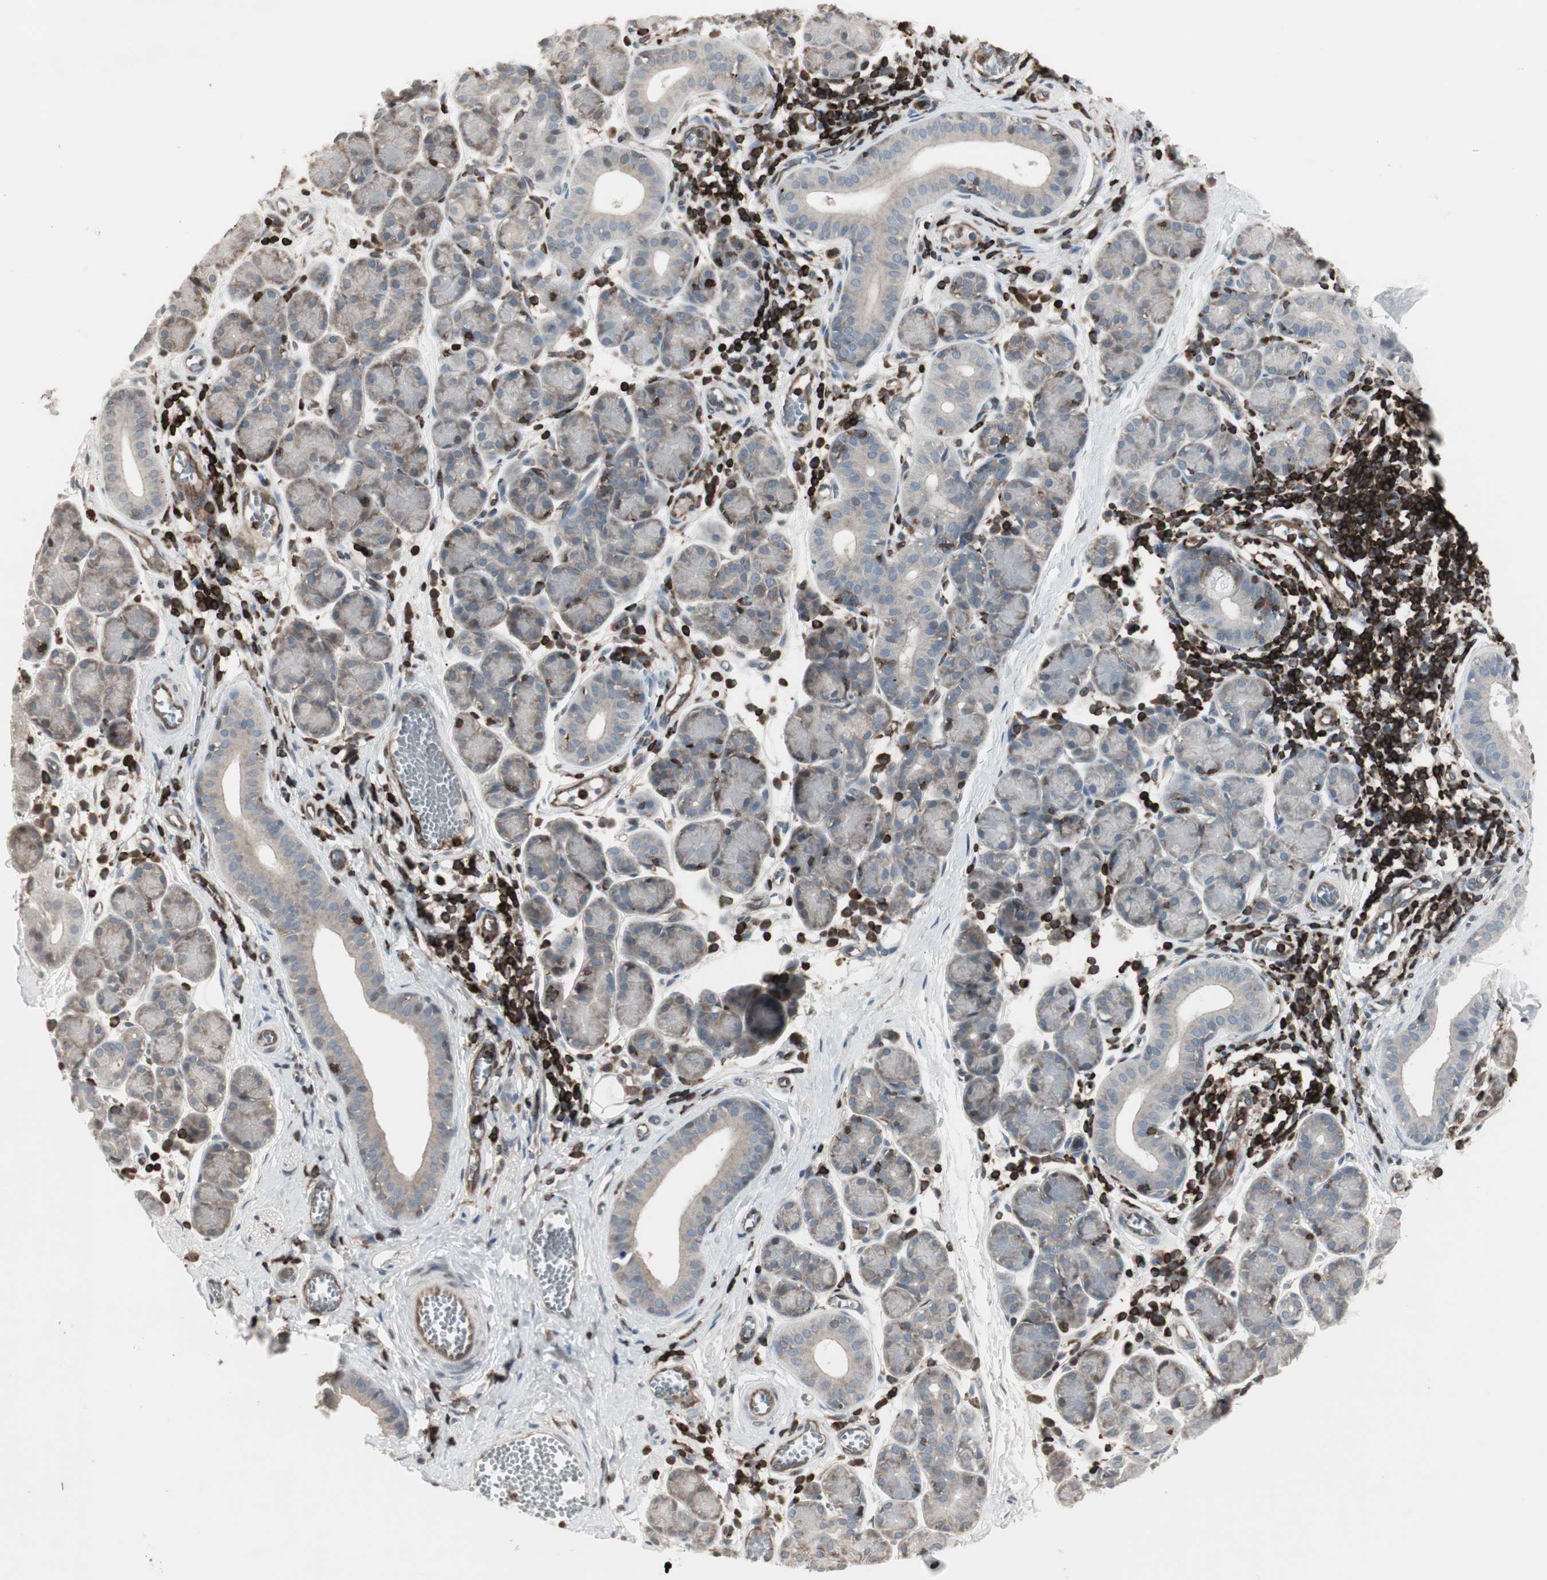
{"staining": {"intensity": "weak", "quantity": "25%-75%", "location": "cytoplasmic/membranous"}, "tissue": "salivary gland", "cell_type": "Glandular cells", "image_type": "normal", "snomed": [{"axis": "morphology", "description": "Normal tissue, NOS"}, {"axis": "morphology", "description": "Inflammation, NOS"}, {"axis": "topography", "description": "Lymph node"}, {"axis": "topography", "description": "Salivary gland"}], "caption": "This histopathology image displays normal salivary gland stained with immunohistochemistry to label a protein in brown. The cytoplasmic/membranous of glandular cells show weak positivity for the protein. Nuclei are counter-stained blue.", "gene": "ARHGEF1", "patient": {"sex": "male", "age": 3}}